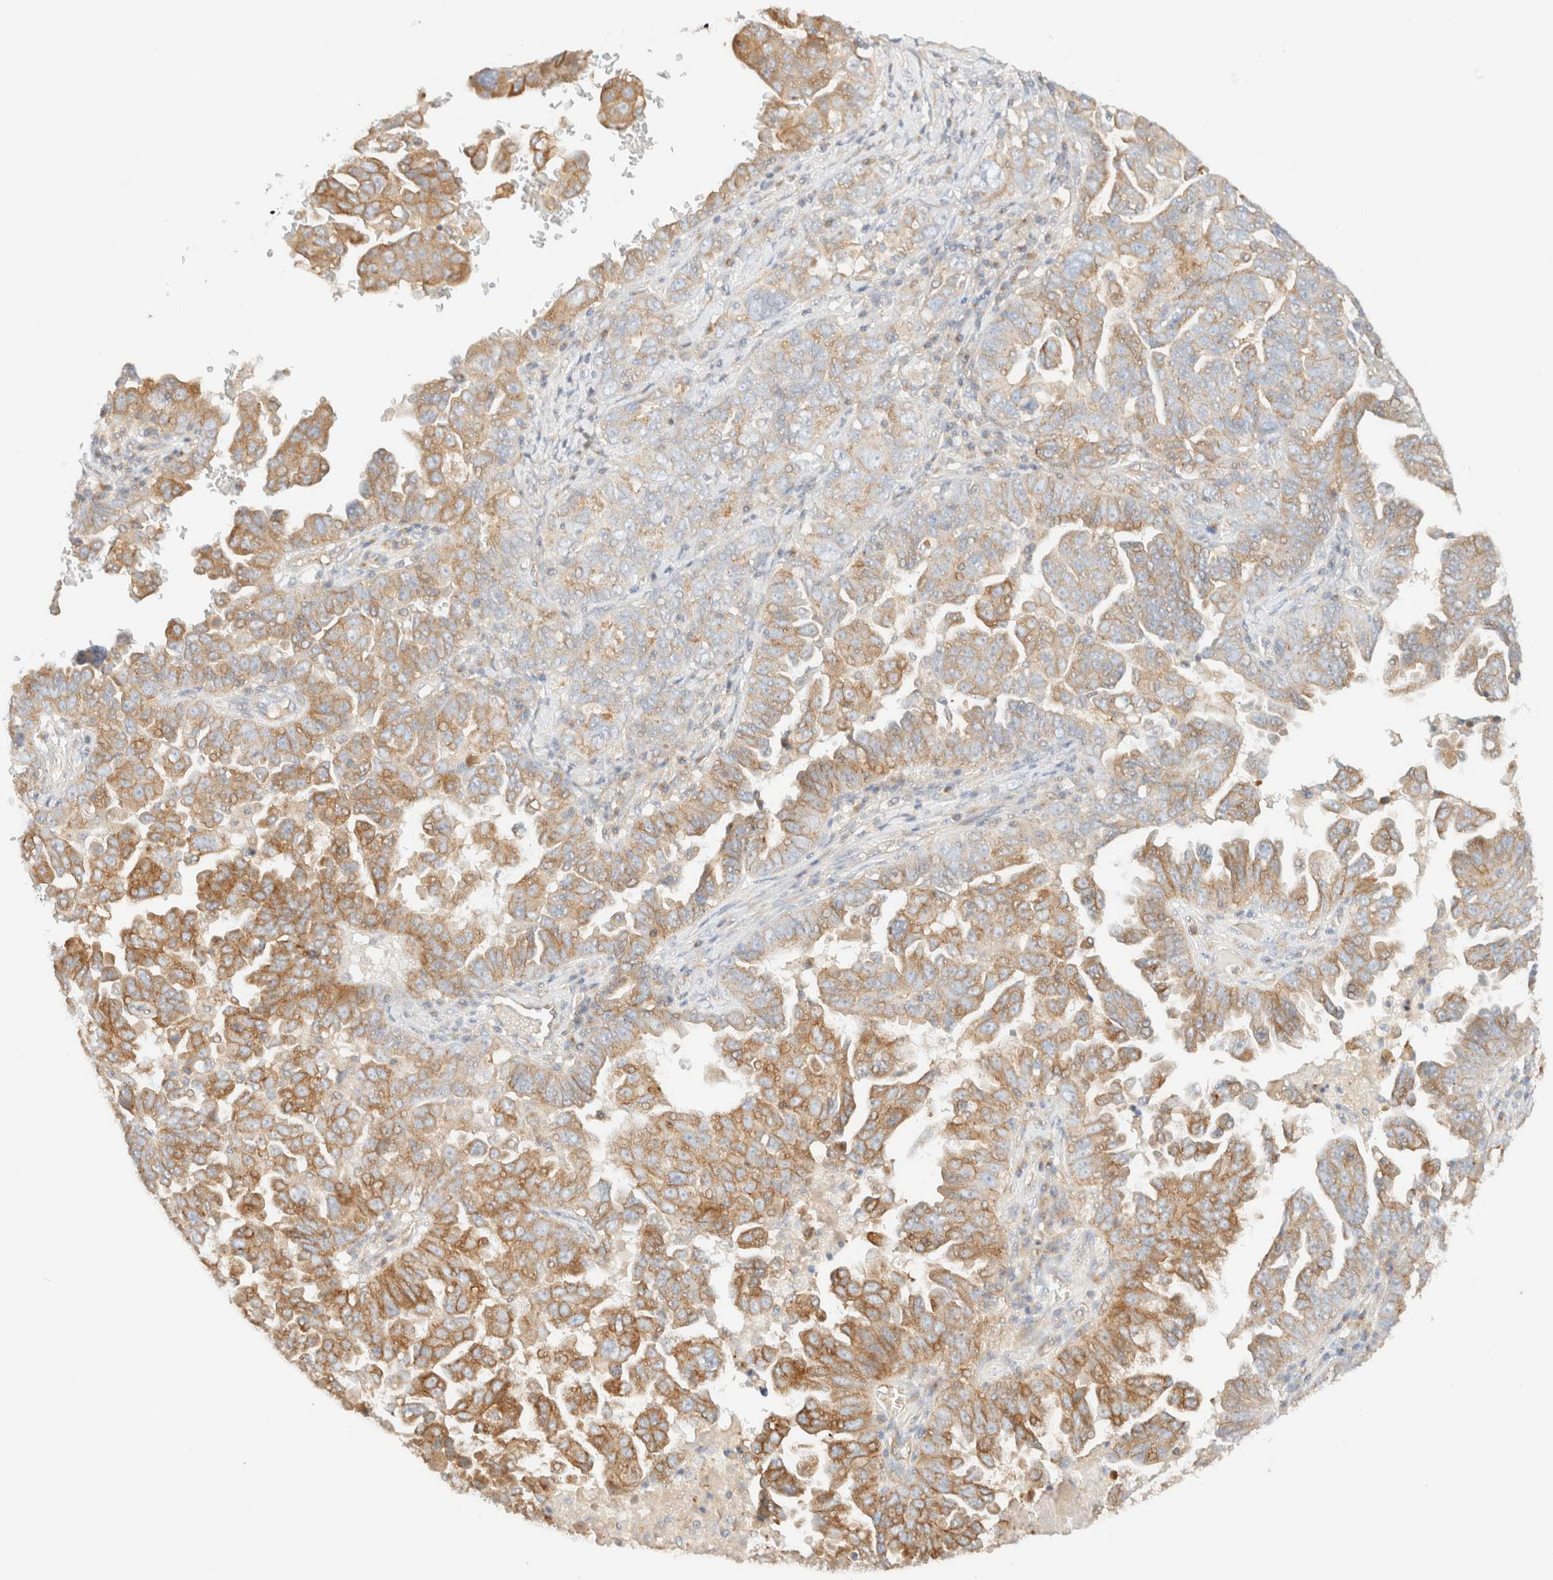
{"staining": {"intensity": "moderate", "quantity": ">75%", "location": "cytoplasmic/membranous"}, "tissue": "ovarian cancer", "cell_type": "Tumor cells", "image_type": "cancer", "snomed": [{"axis": "morphology", "description": "Carcinoma, endometroid"}, {"axis": "topography", "description": "Ovary"}], "caption": "Protein expression analysis of human ovarian cancer reveals moderate cytoplasmic/membranous expression in about >75% of tumor cells.", "gene": "MYO10", "patient": {"sex": "female", "age": 62}}